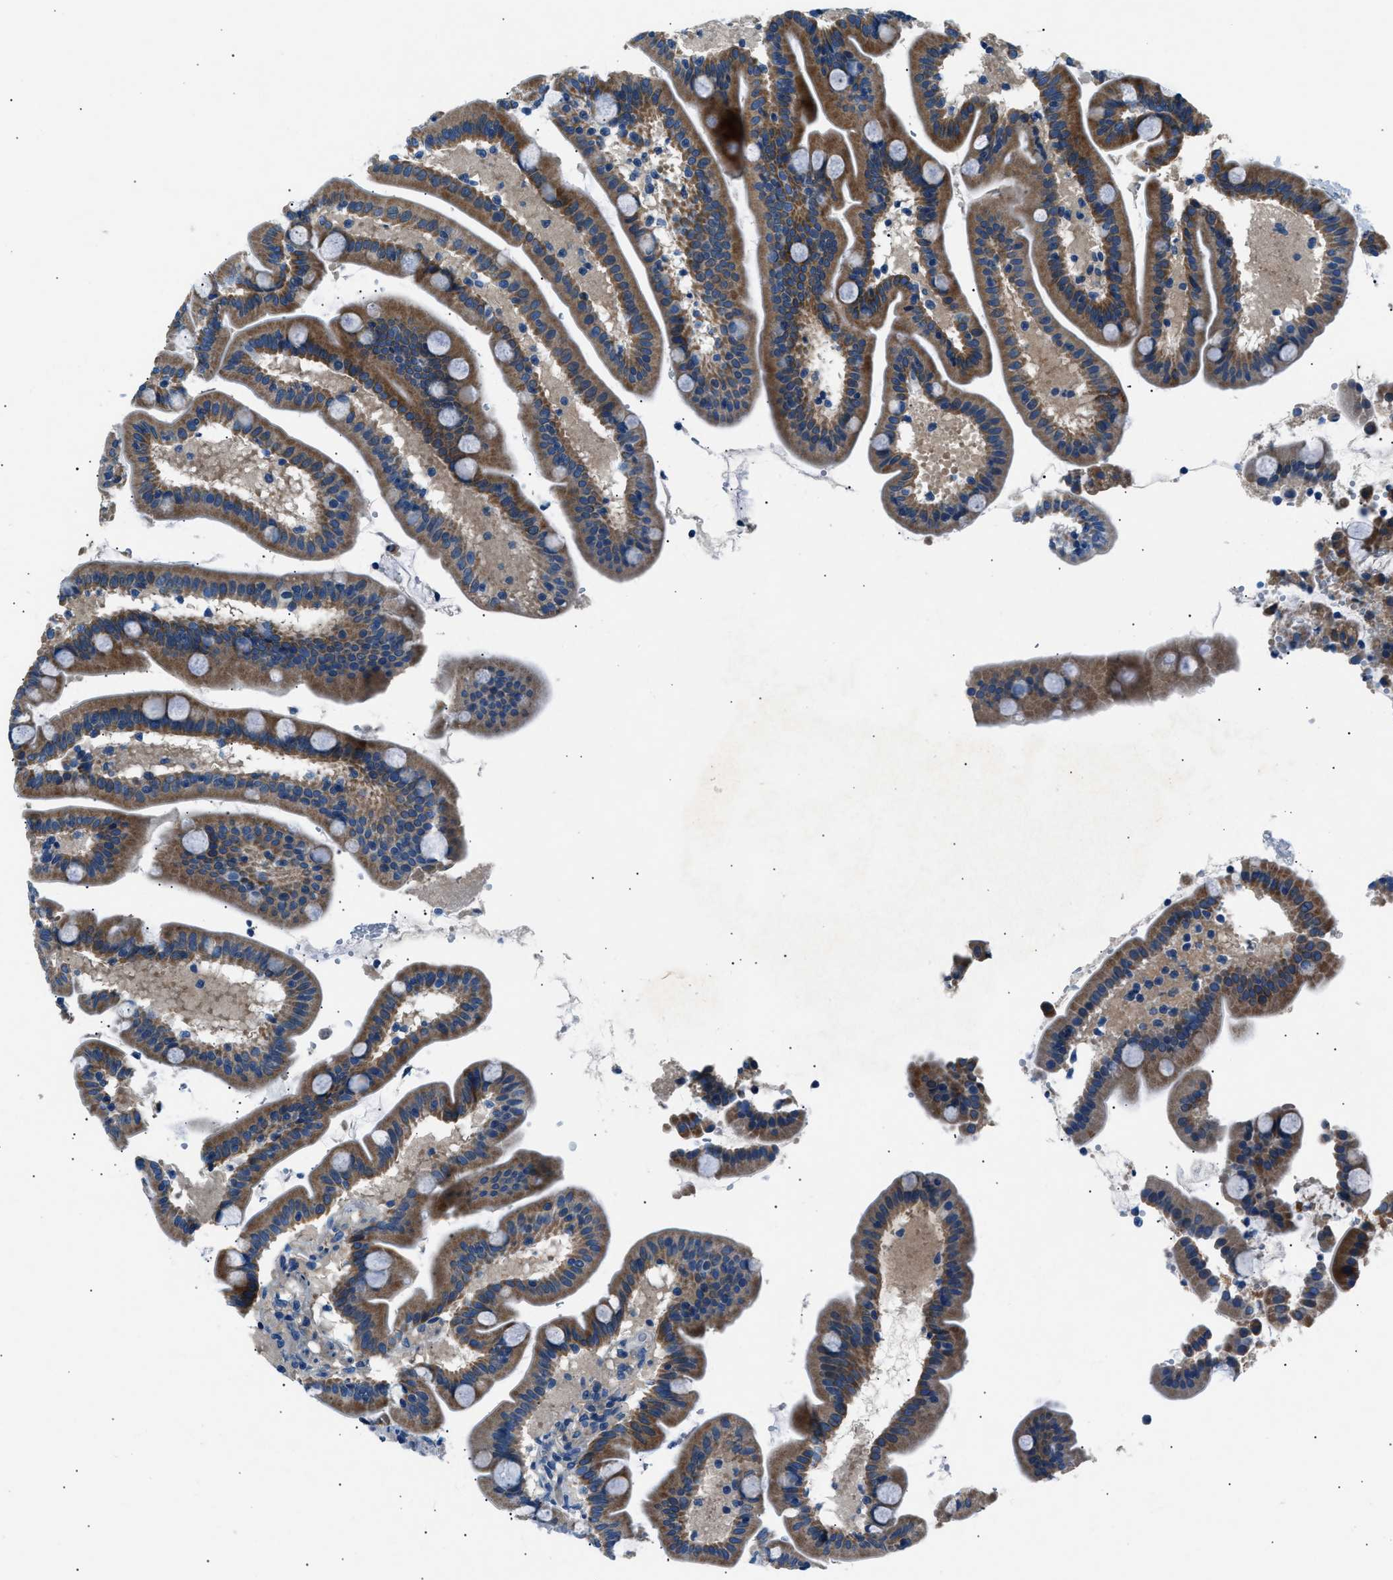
{"staining": {"intensity": "moderate", "quantity": "25%-75%", "location": "cytoplasmic/membranous"}, "tissue": "duodenum", "cell_type": "Glandular cells", "image_type": "normal", "snomed": [{"axis": "morphology", "description": "Normal tissue, NOS"}, {"axis": "topography", "description": "Duodenum"}], "caption": "Protein staining by immunohistochemistry shows moderate cytoplasmic/membranous expression in about 25%-75% of glandular cells in normal duodenum.", "gene": "LRRC37B", "patient": {"sex": "male", "age": 54}}